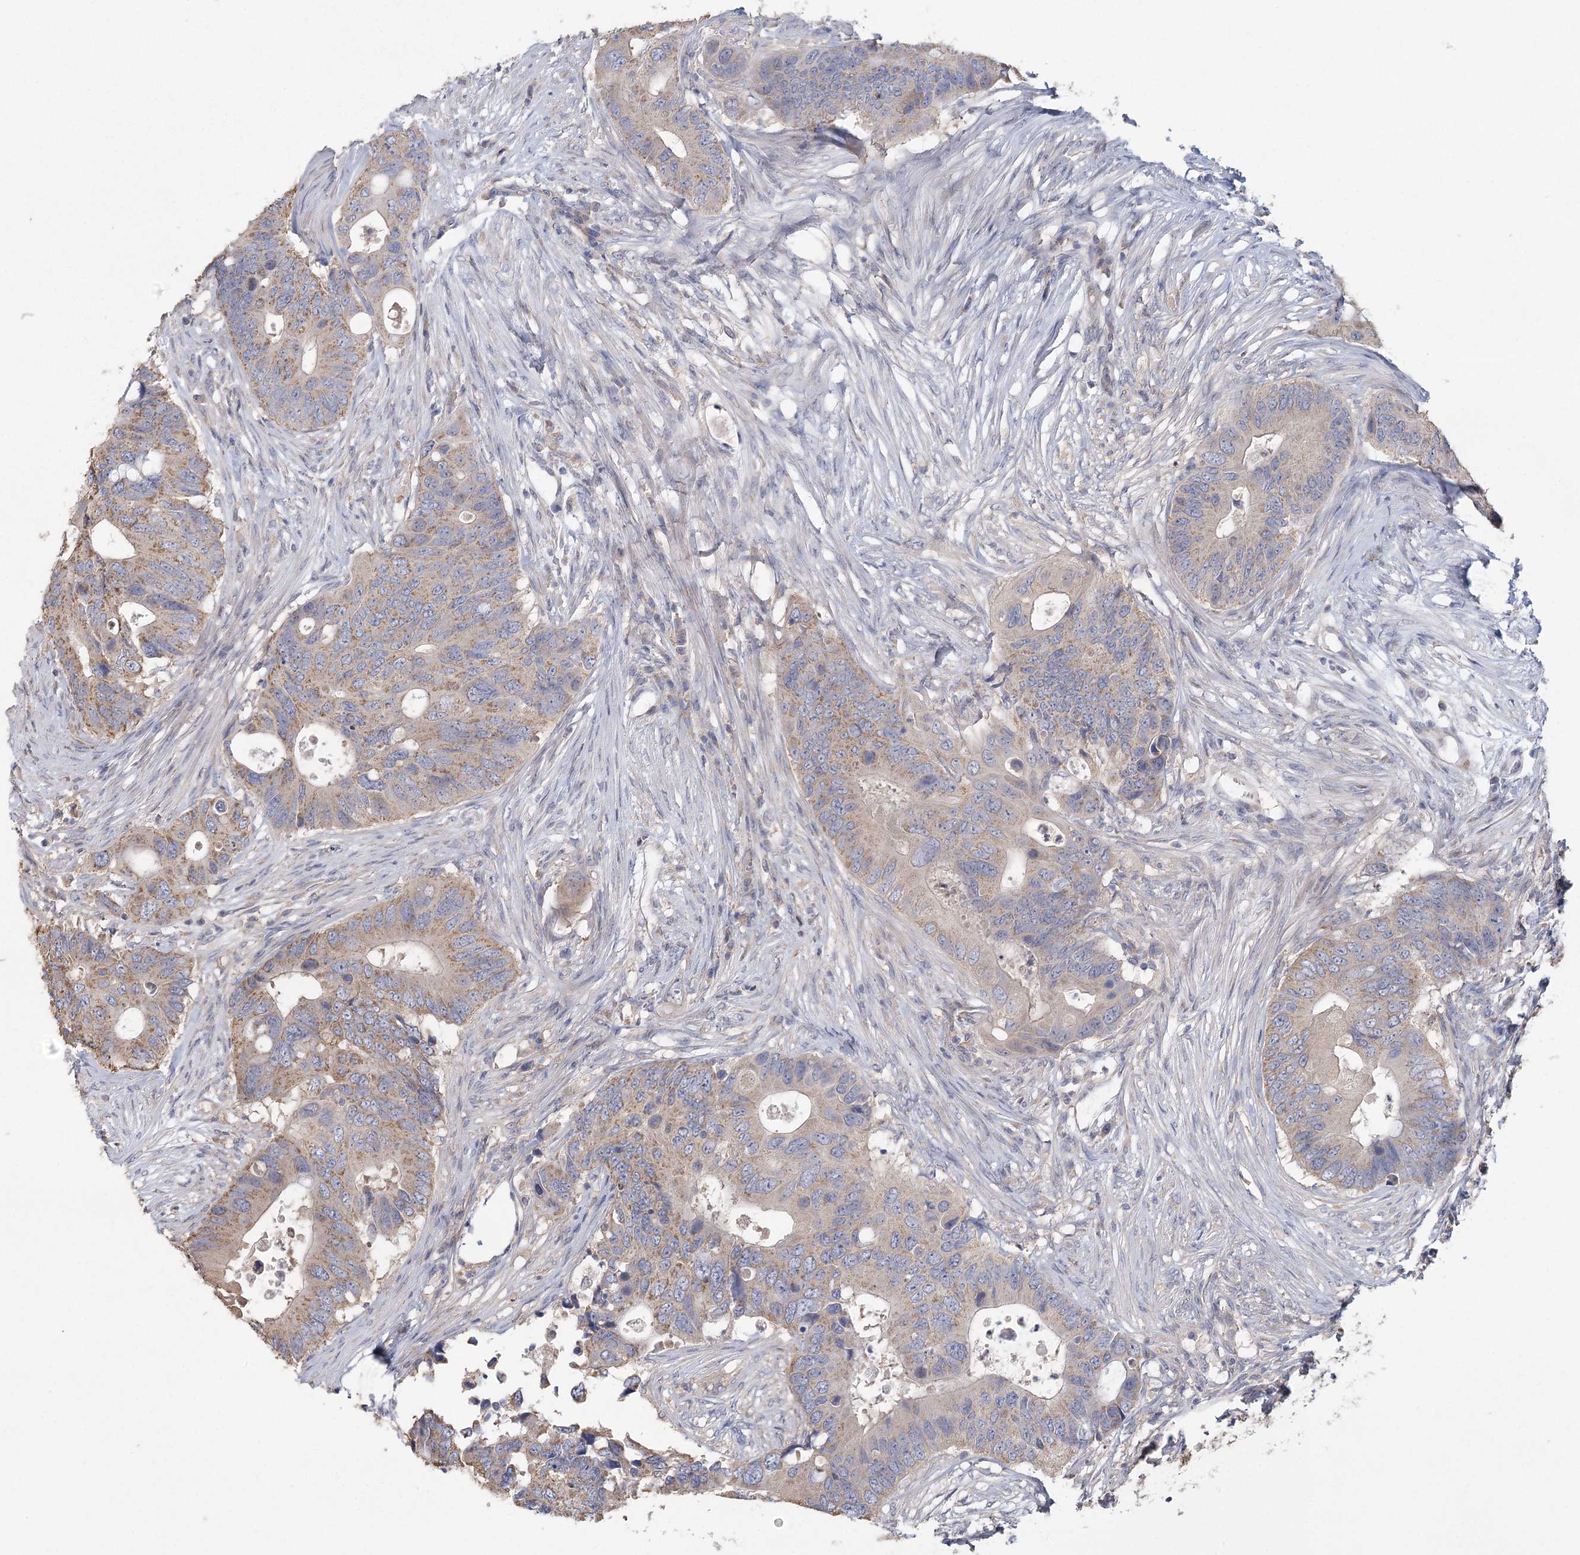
{"staining": {"intensity": "weak", "quantity": ">75%", "location": "cytoplasmic/membranous"}, "tissue": "colorectal cancer", "cell_type": "Tumor cells", "image_type": "cancer", "snomed": [{"axis": "morphology", "description": "Adenocarcinoma, NOS"}, {"axis": "topography", "description": "Colon"}], "caption": "This is an image of IHC staining of colorectal cancer (adenocarcinoma), which shows weak expression in the cytoplasmic/membranous of tumor cells.", "gene": "CNTLN", "patient": {"sex": "male", "age": 71}}